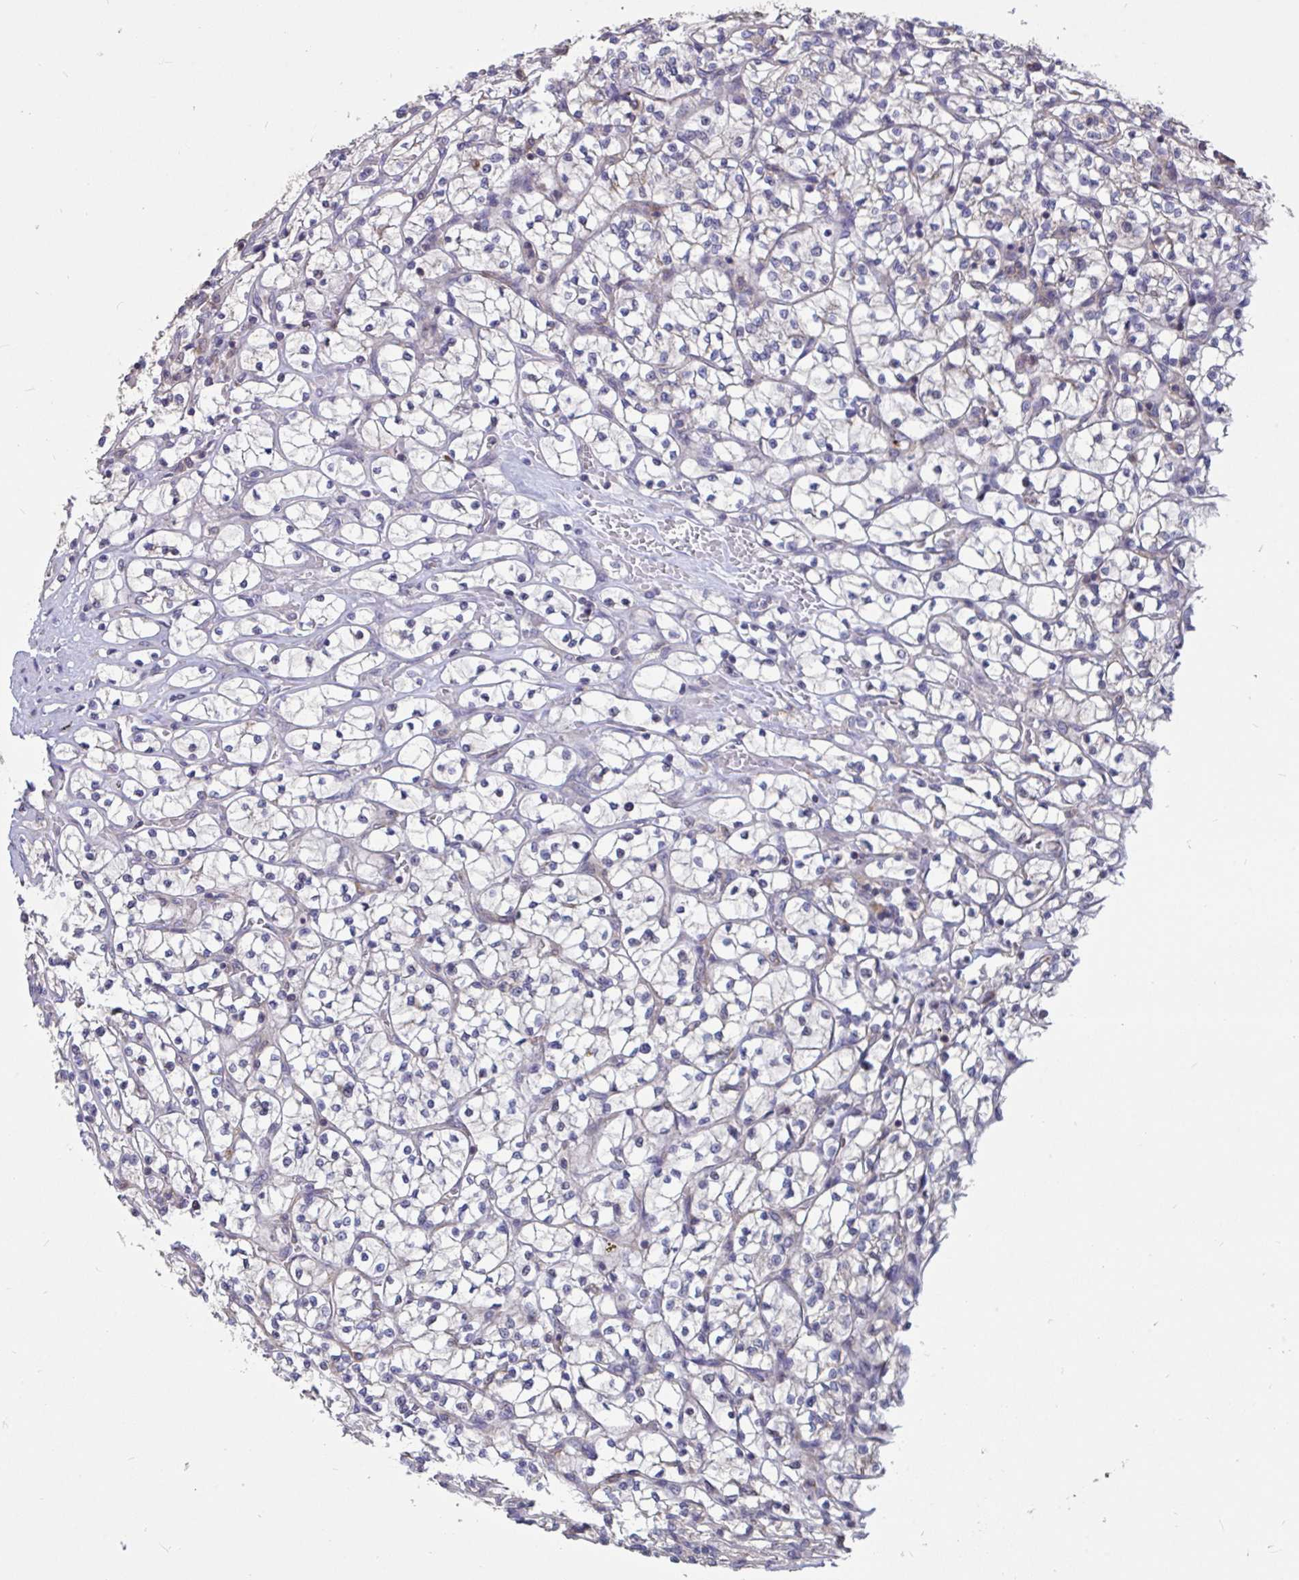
{"staining": {"intensity": "negative", "quantity": "none", "location": "none"}, "tissue": "renal cancer", "cell_type": "Tumor cells", "image_type": "cancer", "snomed": [{"axis": "morphology", "description": "Adenocarcinoma, NOS"}, {"axis": "topography", "description": "Kidney"}], "caption": "Immunohistochemistry of human adenocarcinoma (renal) shows no positivity in tumor cells.", "gene": "DDX39A", "patient": {"sex": "female", "age": 64}}